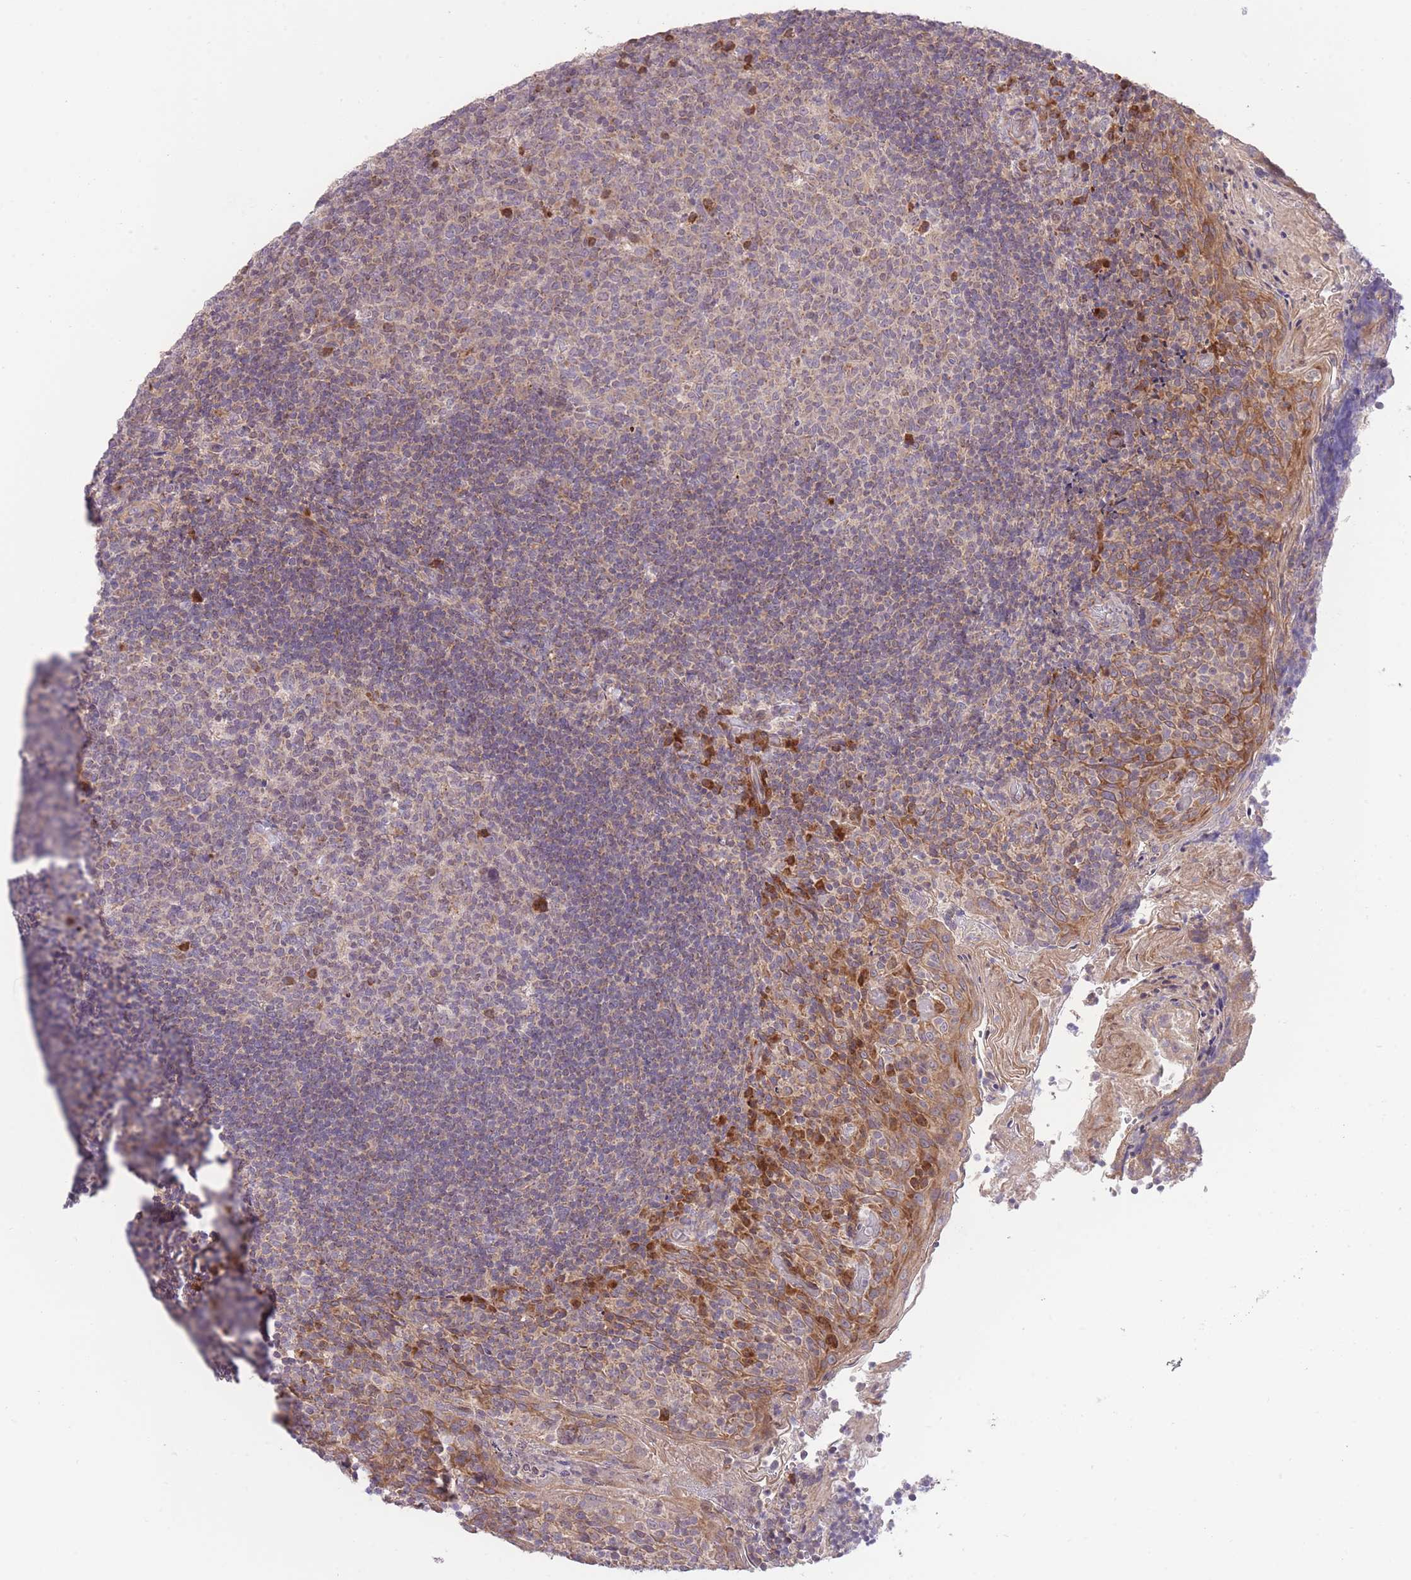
{"staining": {"intensity": "moderate", "quantity": "25%-75%", "location": "cytoplasmic/membranous"}, "tissue": "tonsil", "cell_type": "Germinal center cells", "image_type": "normal", "snomed": [{"axis": "morphology", "description": "Normal tissue, NOS"}, {"axis": "topography", "description": "Tonsil"}], "caption": "A brown stain shows moderate cytoplasmic/membranous positivity of a protein in germinal center cells of unremarkable human tonsil. (Brightfield microscopy of DAB IHC at high magnification).", "gene": "BOLA2B", "patient": {"sex": "female", "age": 10}}